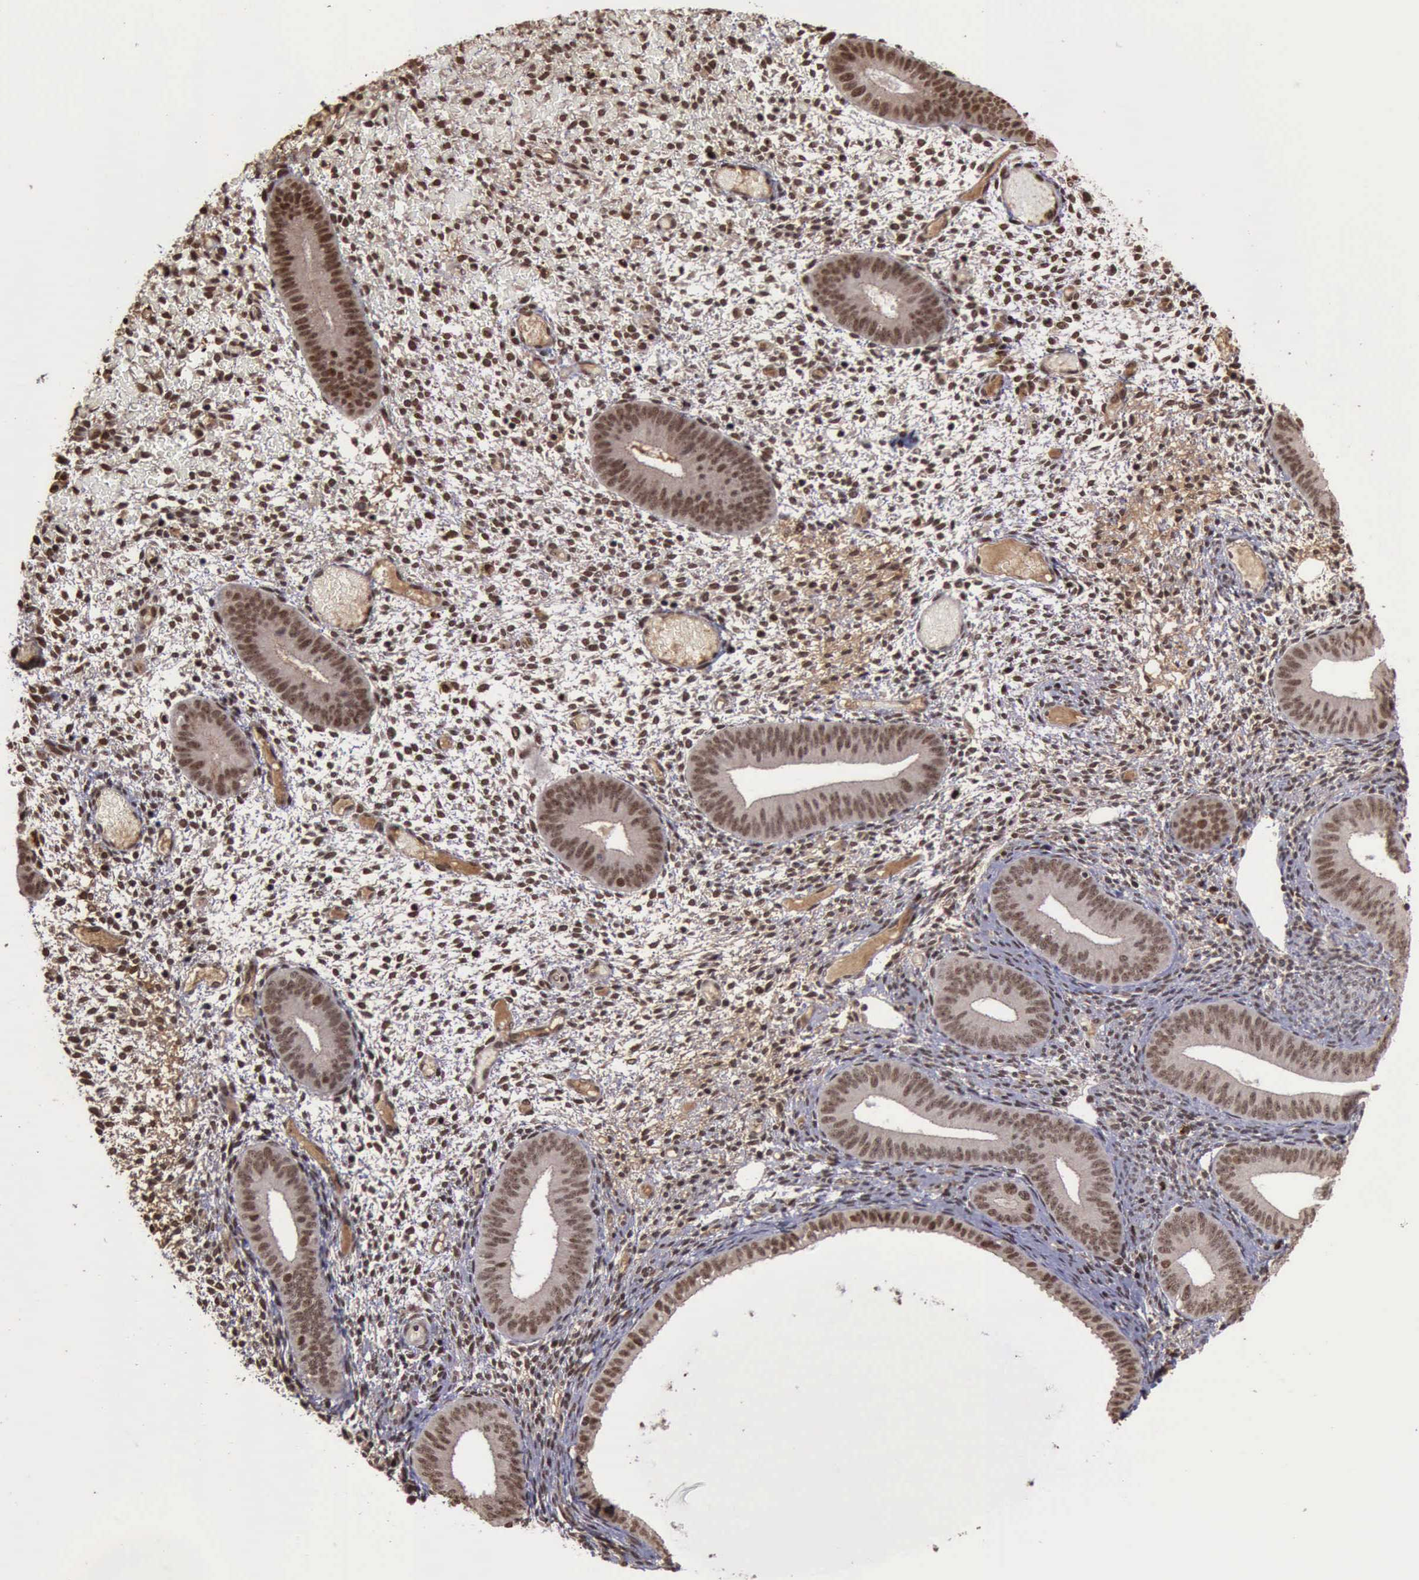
{"staining": {"intensity": "moderate", "quantity": ">75%", "location": "nuclear"}, "tissue": "endometrium", "cell_type": "Cells in endometrial stroma", "image_type": "normal", "snomed": [{"axis": "morphology", "description": "Normal tissue, NOS"}, {"axis": "topography", "description": "Endometrium"}], "caption": "The immunohistochemical stain shows moderate nuclear expression in cells in endometrial stroma of benign endometrium.", "gene": "TRMT2A", "patient": {"sex": "female", "age": 42}}